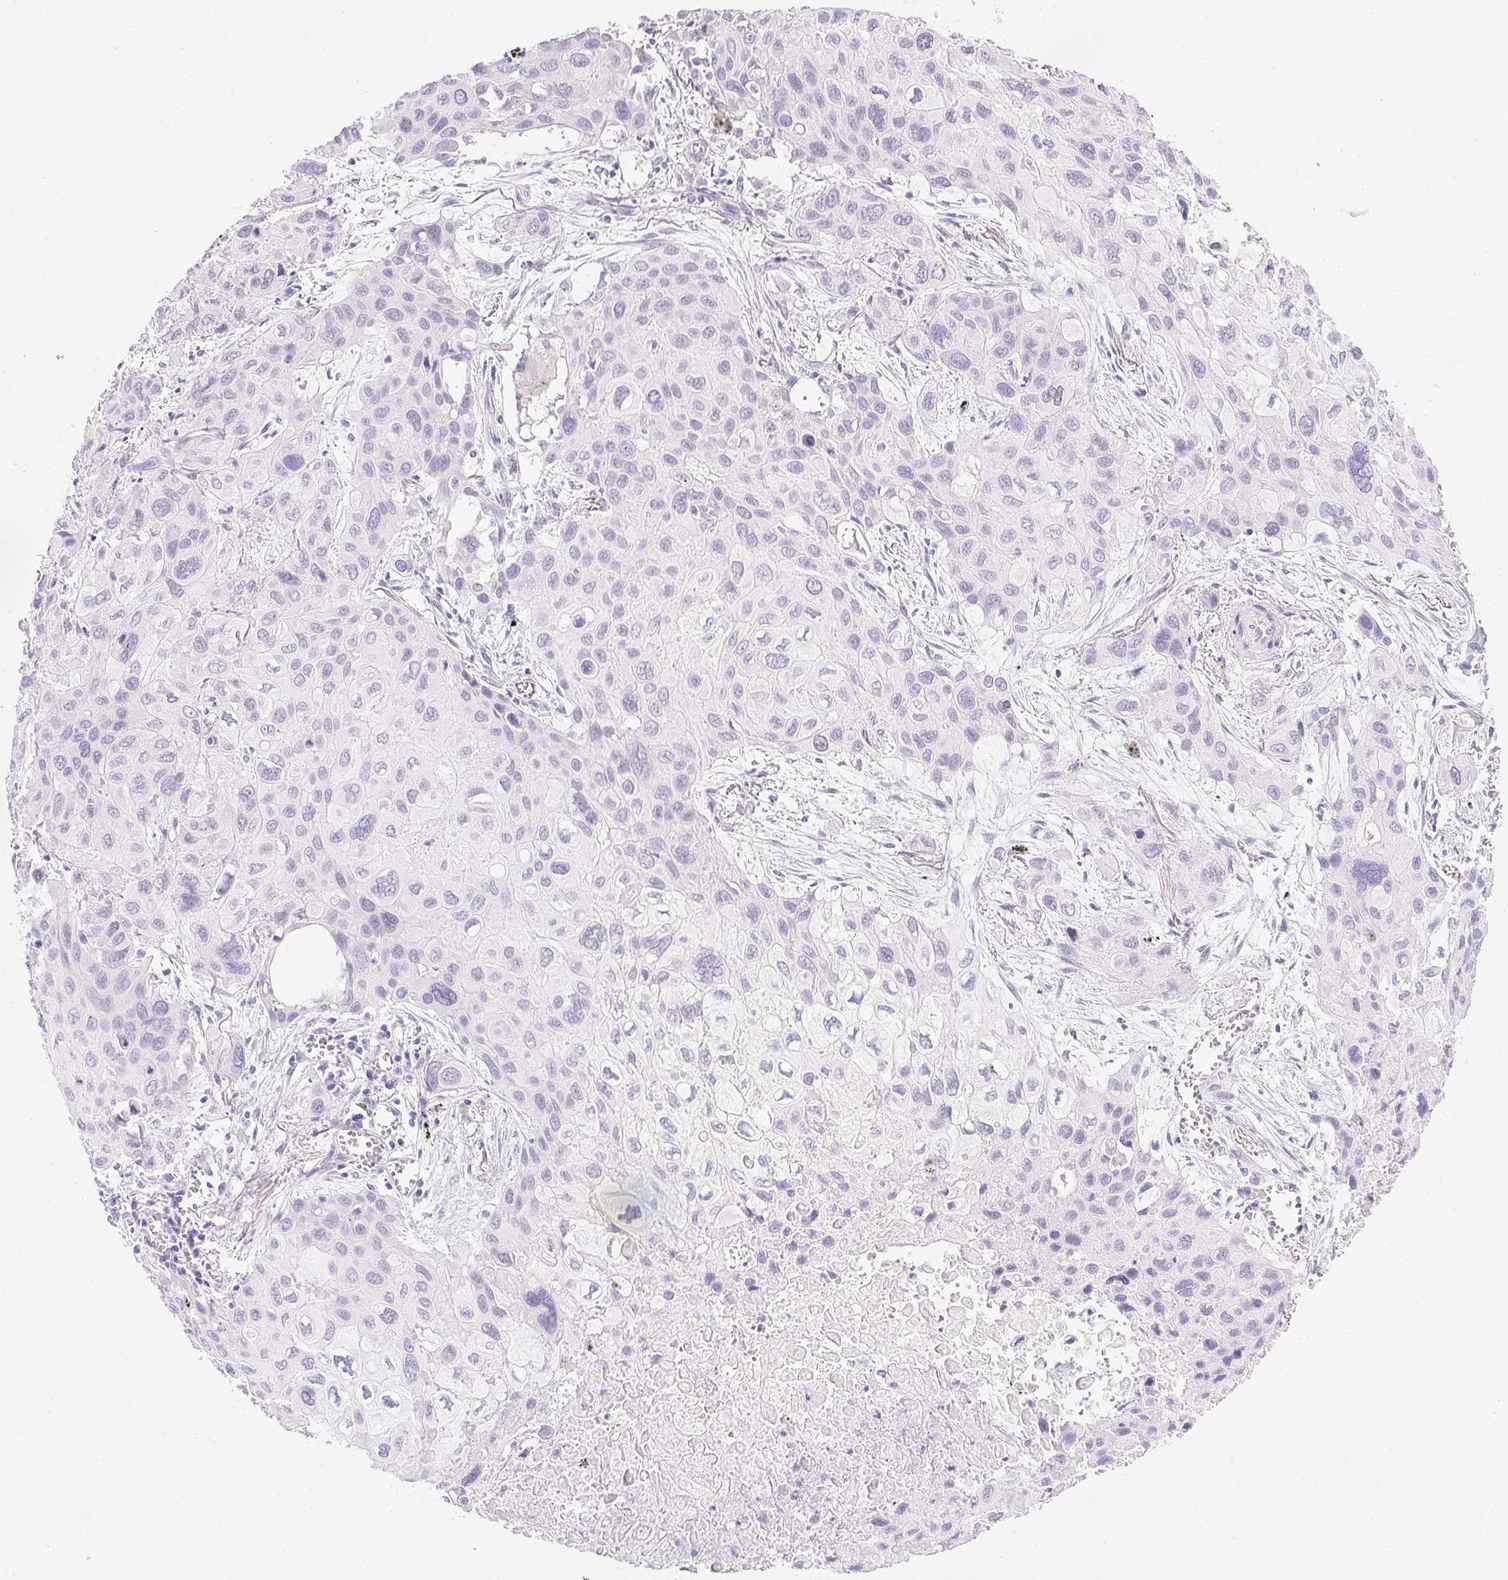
{"staining": {"intensity": "negative", "quantity": "none", "location": "none"}, "tissue": "lung cancer", "cell_type": "Tumor cells", "image_type": "cancer", "snomed": [{"axis": "morphology", "description": "Squamous cell carcinoma, NOS"}, {"axis": "morphology", "description": "Squamous cell carcinoma, metastatic, NOS"}, {"axis": "topography", "description": "Lung"}], "caption": "Immunohistochemical staining of human lung cancer (squamous cell carcinoma) exhibits no significant positivity in tumor cells.", "gene": "CPB1", "patient": {"sex": "male", "age": 59}}